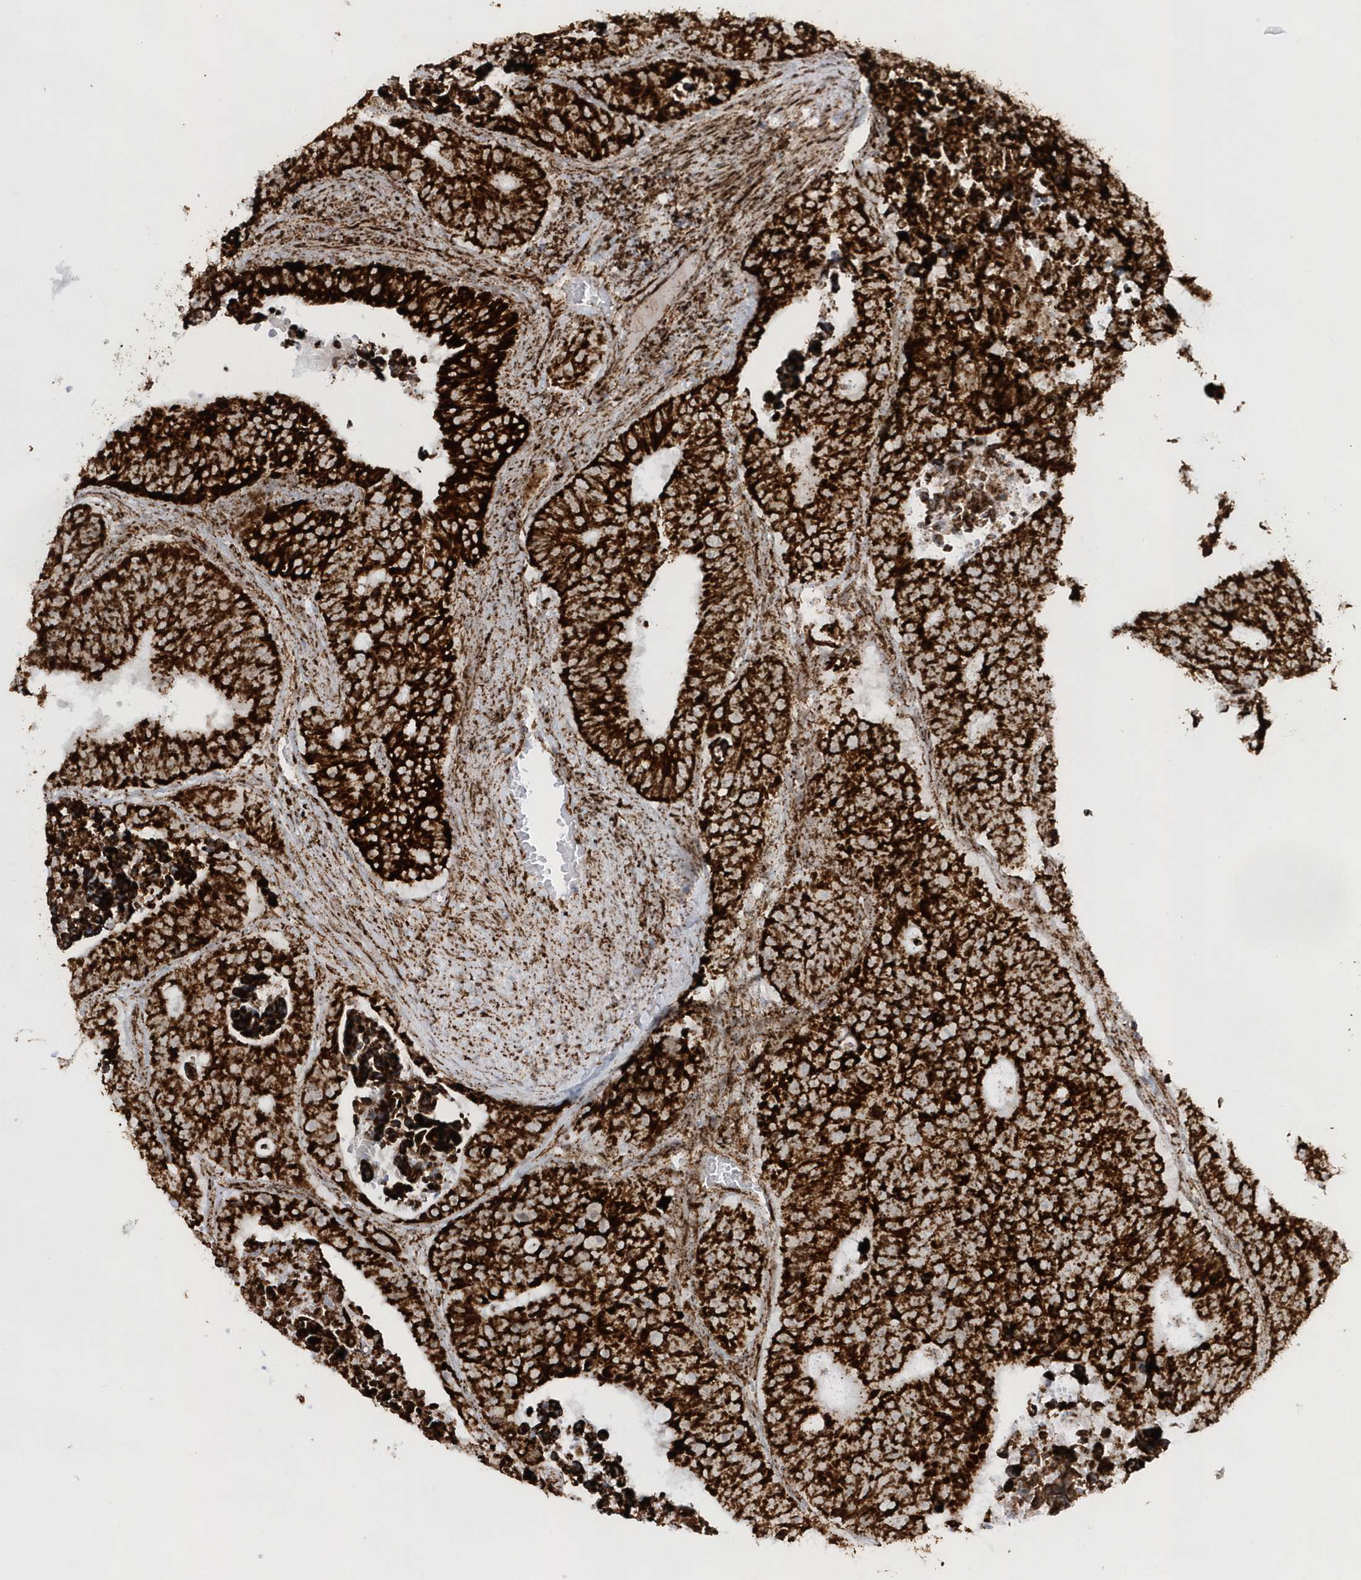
{"staining": {"intensity": "strong", "quantity": ">75%", "location": "cytoplasmic/membranous"}, "tissue": "colorectal cancer", "cell_type": "Tumor cells", "image_type": "cancer", "snomed": [{"axis": "morphology", "description": "Adenocarcinoma, NOS"}, {"axis": "topography", "description": "Colon"}], "caption": "Colorectal adenocarcinoma stained for a protein (brown) reveals strong cytoplasmic/membranous positive positivity in about >75% of tumor cells.", "gene": "CRY2", "patient": {"sex": "male", "age": 87}}